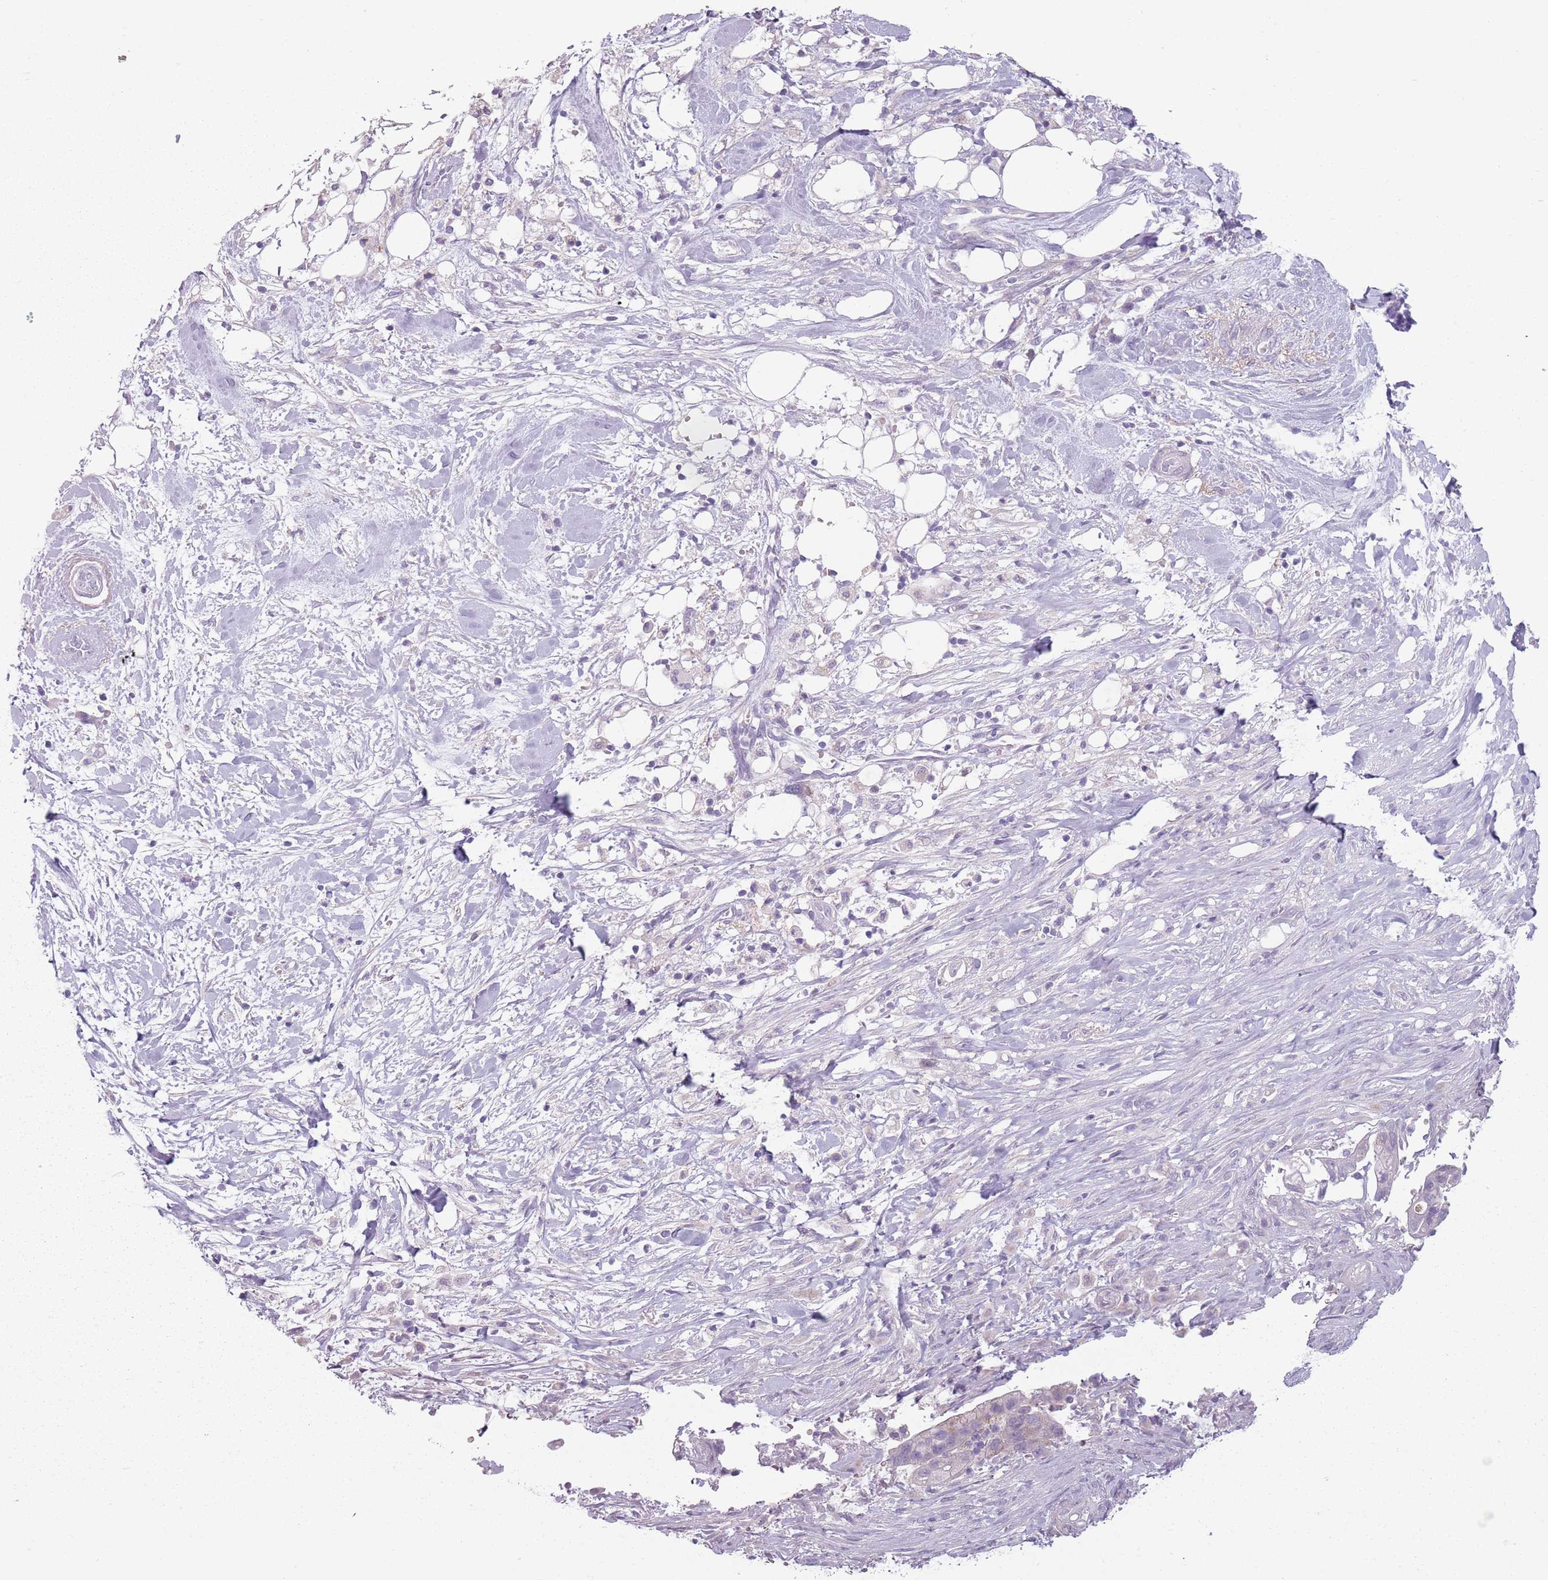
{"staining": {"intensity": "negative", "quantity": "none", "location": "none"}, "tissue": "pancreatic cancer", "cell_type": "Tumor cells", "image_type": "cancer", "snomed": [{"axis": "morphology", "description": "Adenocarcinoma, NOS"}, {"axis": "topography", "description": "Pancreas"}], "caption": "The micrograph reveals no significant positivity in tumor cells of pancreatic adenocarcinoma.", "gene": "MEGF8", "patient": {"sex": "male", "age": 44}}